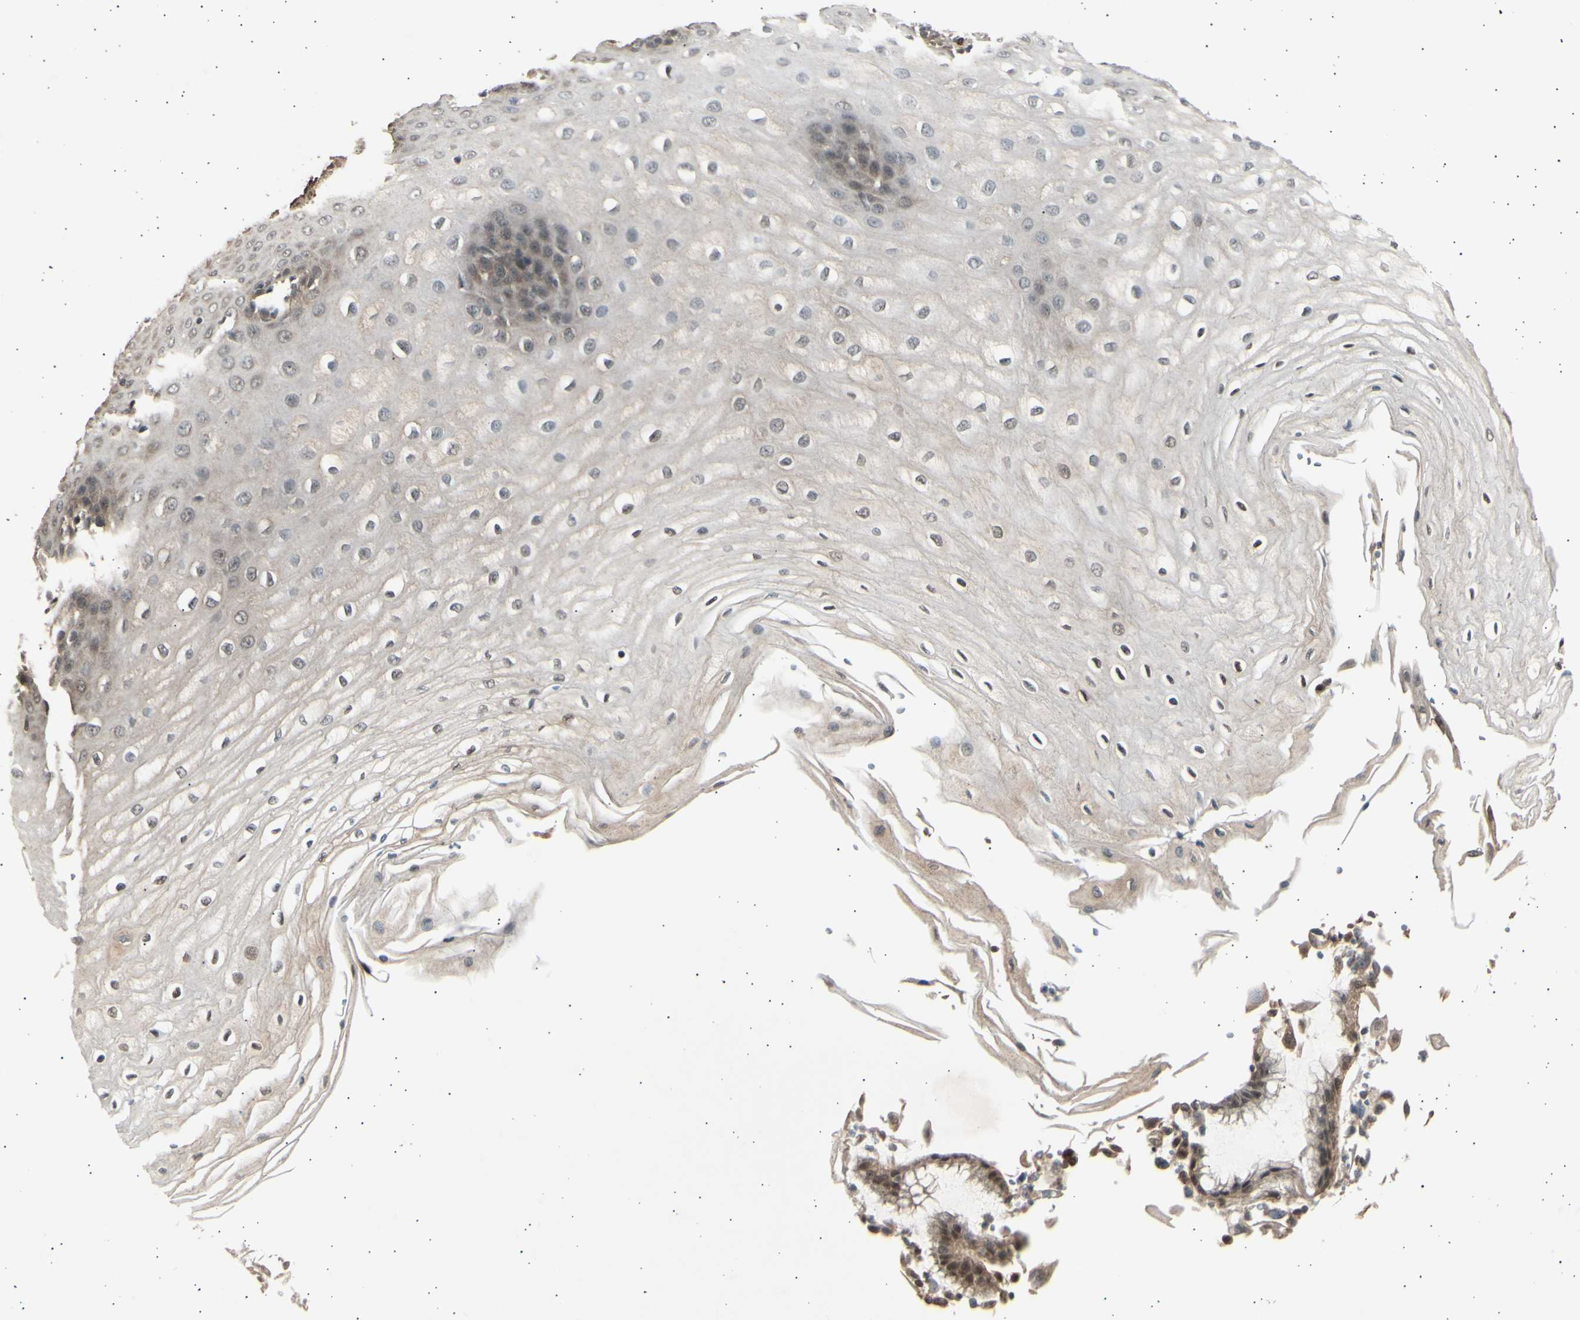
{"staining": {"intensity": "weak", "quantity": "25%-75%", "location": "cytoplasmic/membranous"}, "tissue": "esophagus", "cell_type": "Squamous epithelial cells", "image_type": "normal", "snomed": [{"axis": "morphology", "description": "Normal tissue, NOS"}, {"axis": "morphology", "description": "Squamous cell carcinoma, NOS"}, {"axis": "topography", "description": "Esophagus"}], "caption": "Esophagus stained for a protein (brown) shows weak cytoplasmic/membranous positive positivity in about 25%-75% of squamous epithelial cells.", "gene": "PSMD5", "patient": {"sex": "male", "age": 65}}